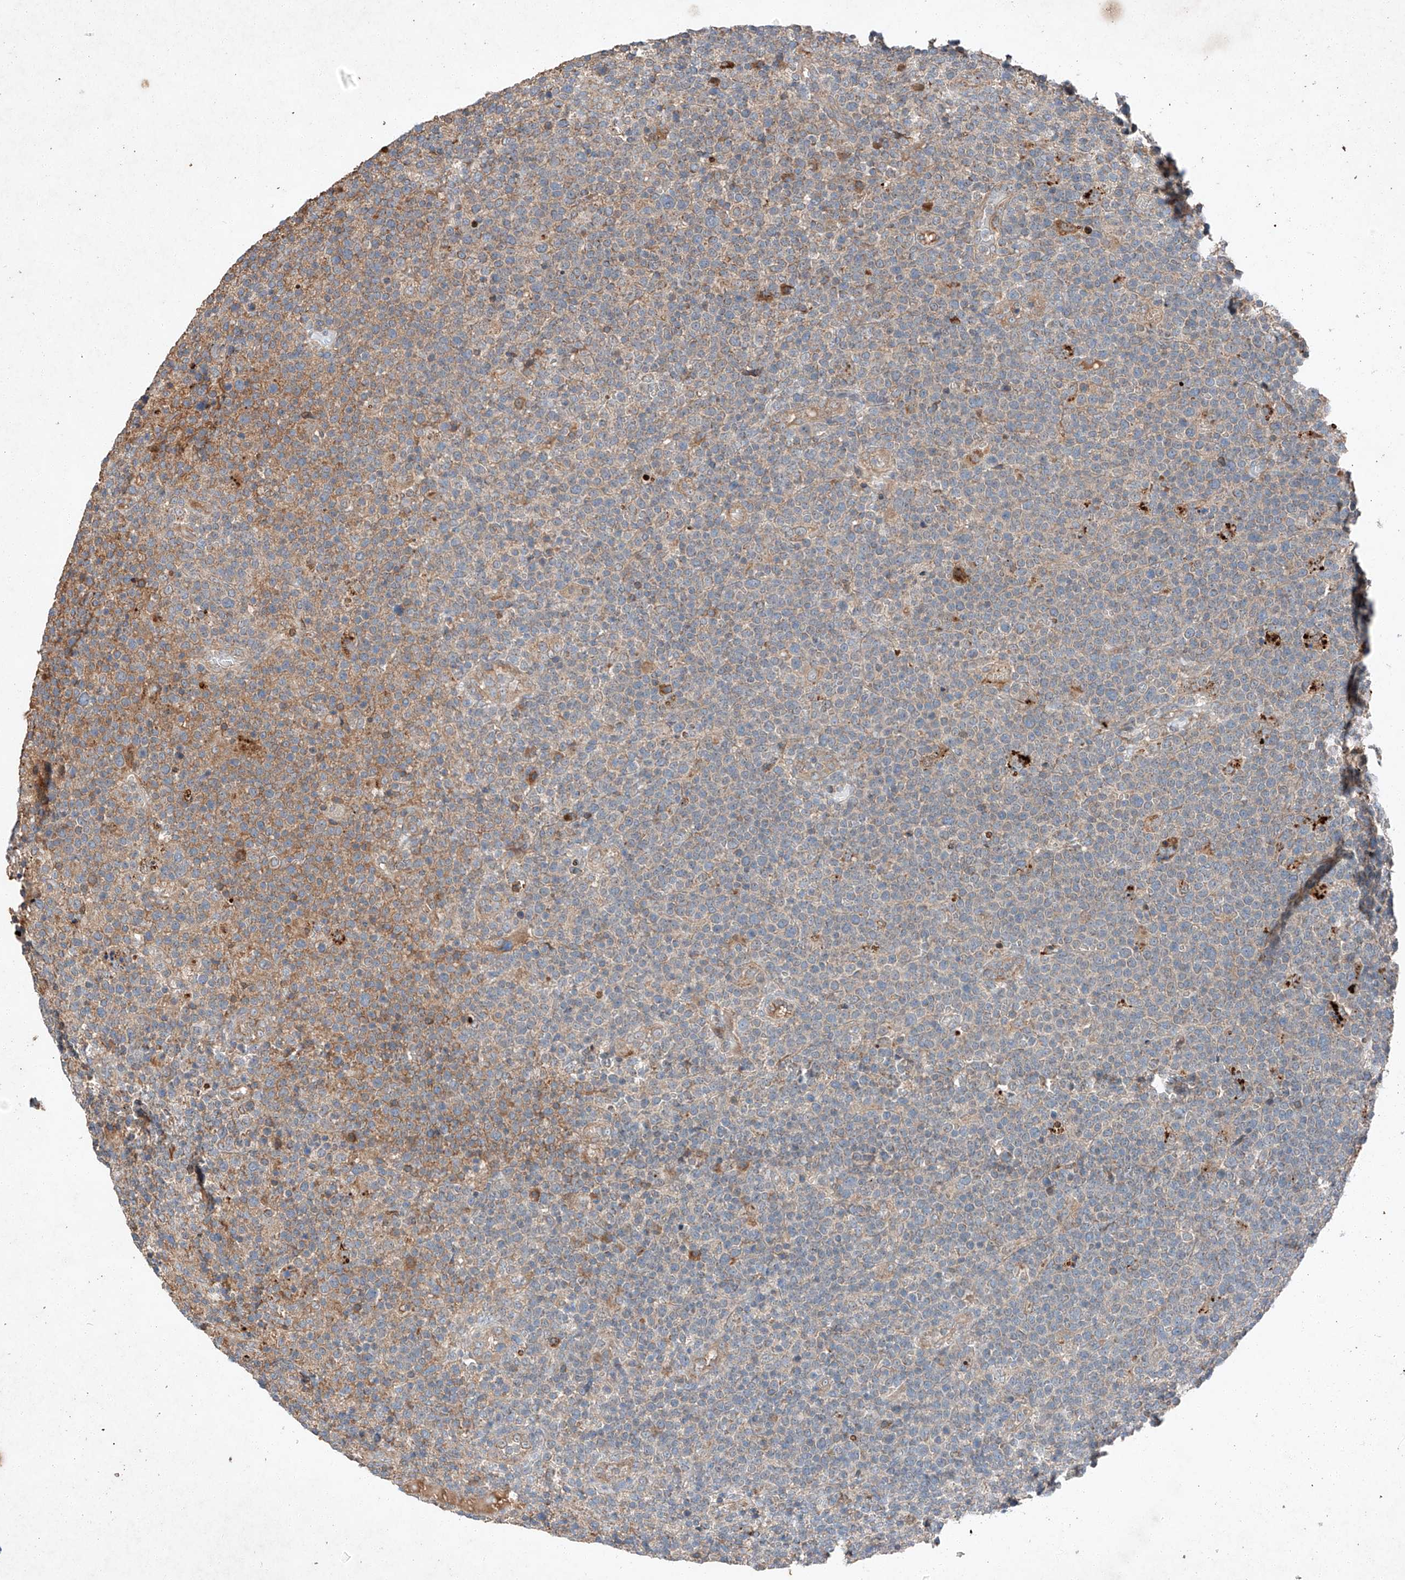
{"staining": {"intensity": "weak", "quantity": "25%-75%", "location": "cytoplasmic/membranous"}, "tissue": "lymphoma", "cell_type": "Tumor cells", "image_type": "cancer", "snomed": [{"axis": "morphology", "description": "Malignant lymphoma, non-Hodgkin's type, High grade"}, {"axis": "topography", "description": "Lymph node"}], "caption": "This is an image of immunohistochemistry staining of lymphoma, which shows weak expression in the cytoplasmic/membranous of tumor cells.", "gene": "RUSC1", "patient": {"sex": "male", "age": 61}}